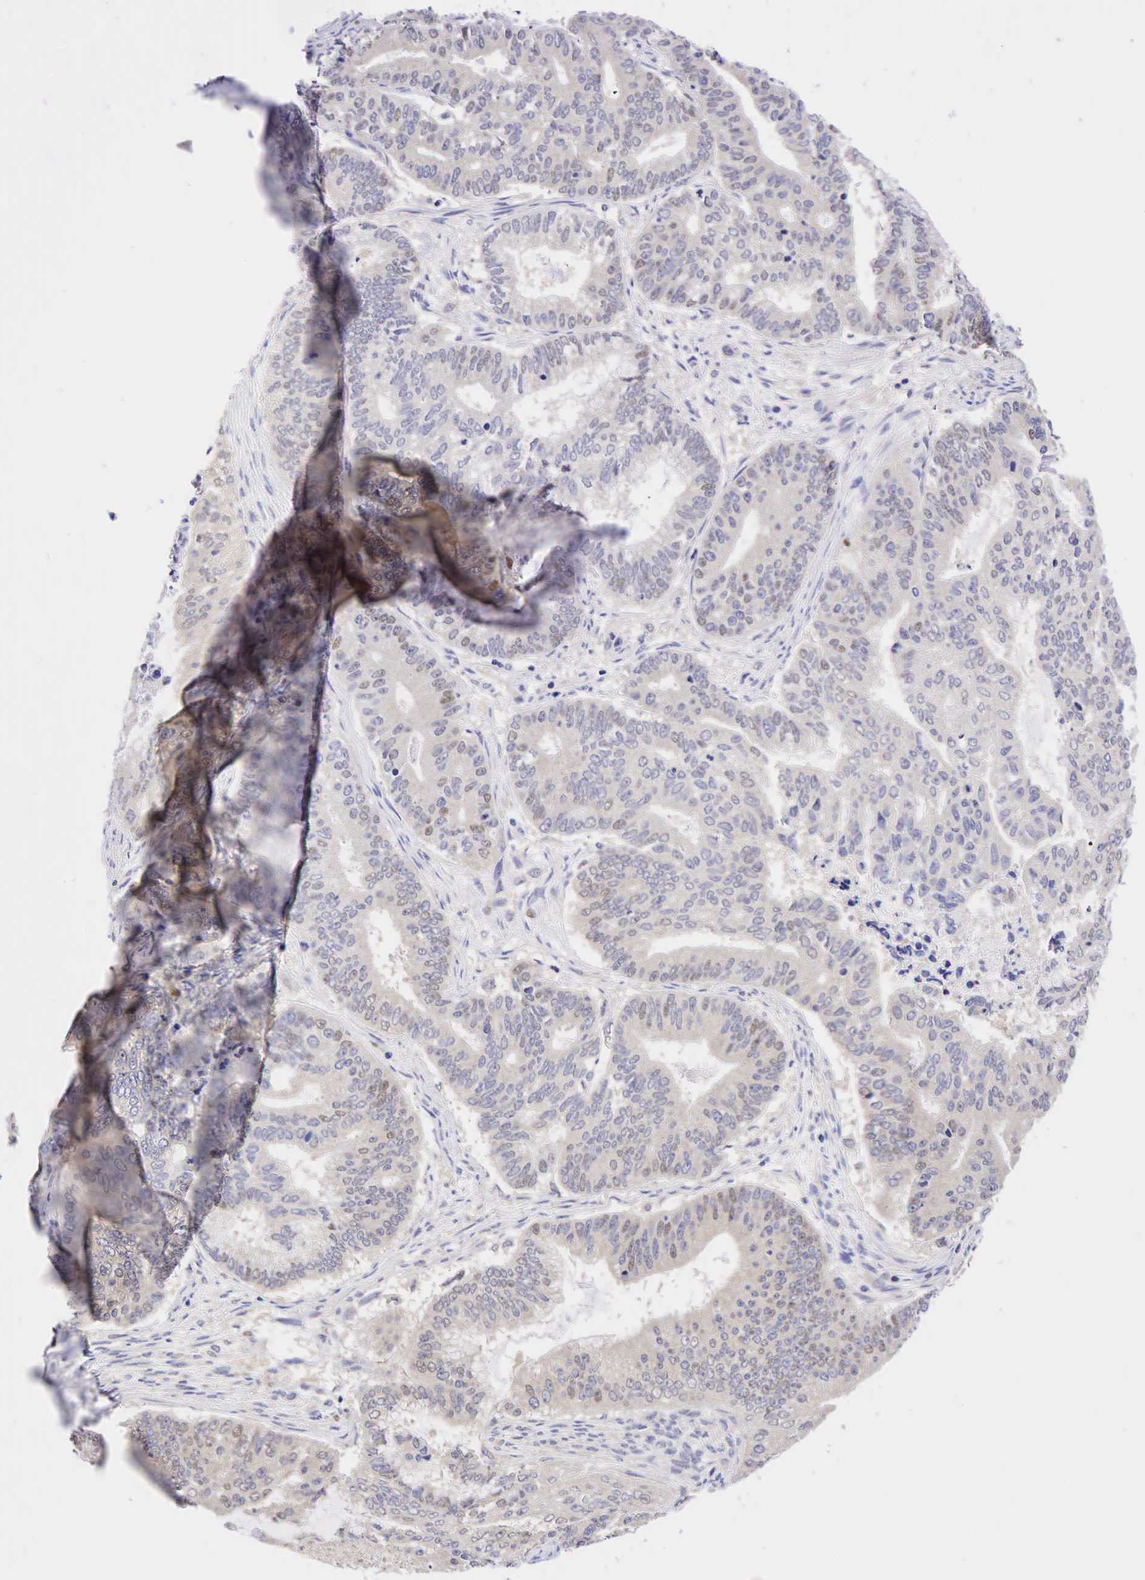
{"staining": {"intensity": "weak", "quantity": "<25%", "location": "nuclear"}, "tissue": "endometrial cancer", "cell_type": "Tumor cells", "image_type": "cancer", "snomed": [{"axis": "morphology", "description": "Adenocarcinoma, NOS"}, {"axis": "topography", "description": "Endometrium"}], "caption": "High power microscopy photomicrograph of an immunohistochemistry (IHC) photomicrograph of endometrial cancer (adenocarcinoma), revealing no significant expression in tumor cells.", "gene": "CCND1", "patient": {"sex": "female", "age": 63}}